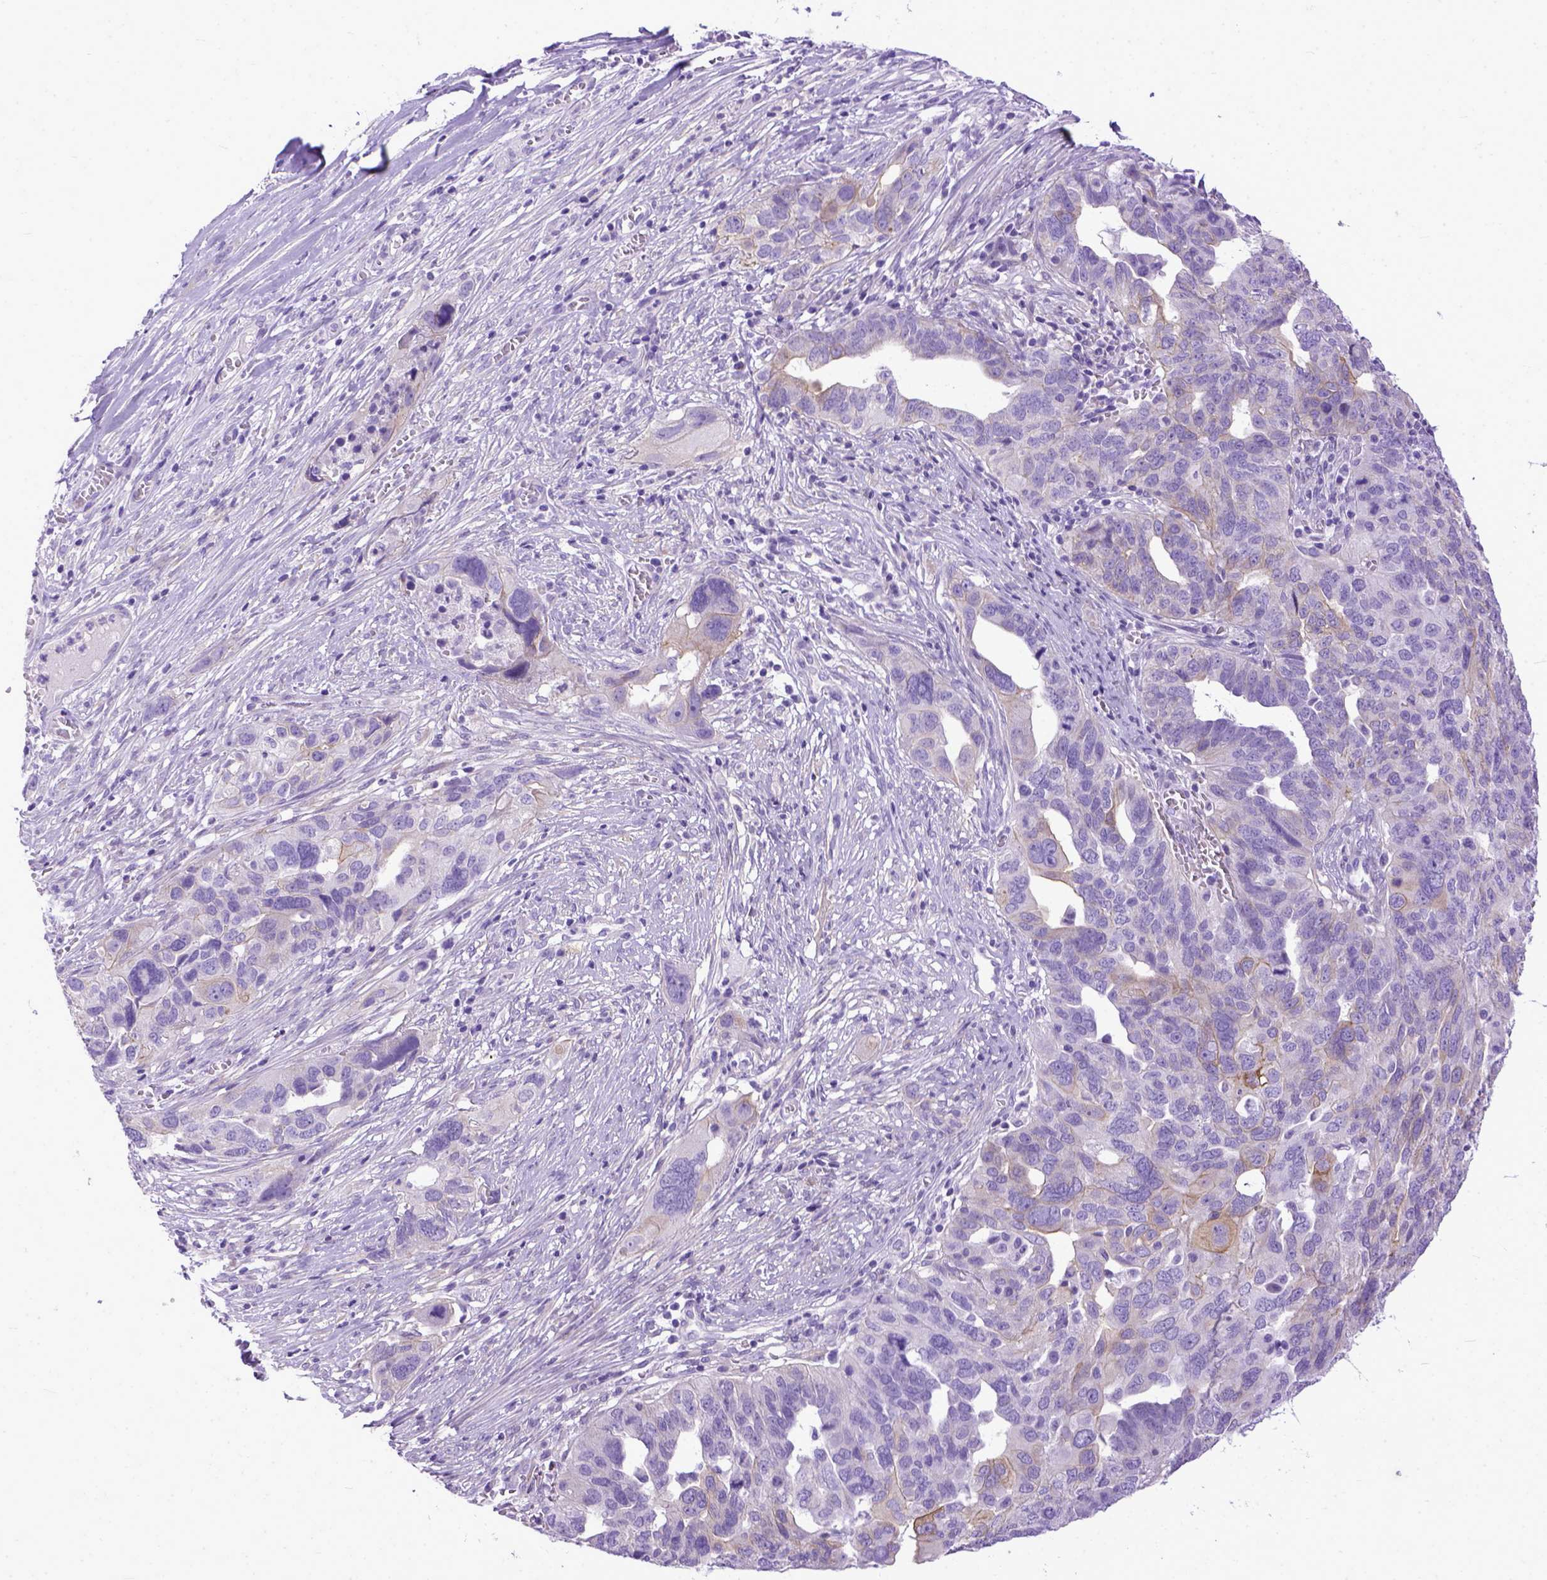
{"staining": {"intensity": "weak", "quantity": "<25%", "location": "cytoplasmic/membranous"}, "tissue": "ovarian cancer", "cell_type": "Tumor cells", "image_type": "cancer", "snomed": [{"axis": "morphology", "description": "Carcinoma, endometroid"}, {"axis": "topography", "description": "Soft tissue"}, {"axis": "topography", "description": "Ovary"}], "caption": "DAB (3,3'-diaminobenzidine) immunohistochemical staining of human ovarian cancer (endometroid carcinoma) demonstrates no significant expression in tumor cells. The staining is performed using DAB (3,3'-diaminobenzidine) brown chromogen with nuclei counter-stained in using hematoxylin.", "gene": "PPL", "patient": {"sex": "female", "age": 52}}